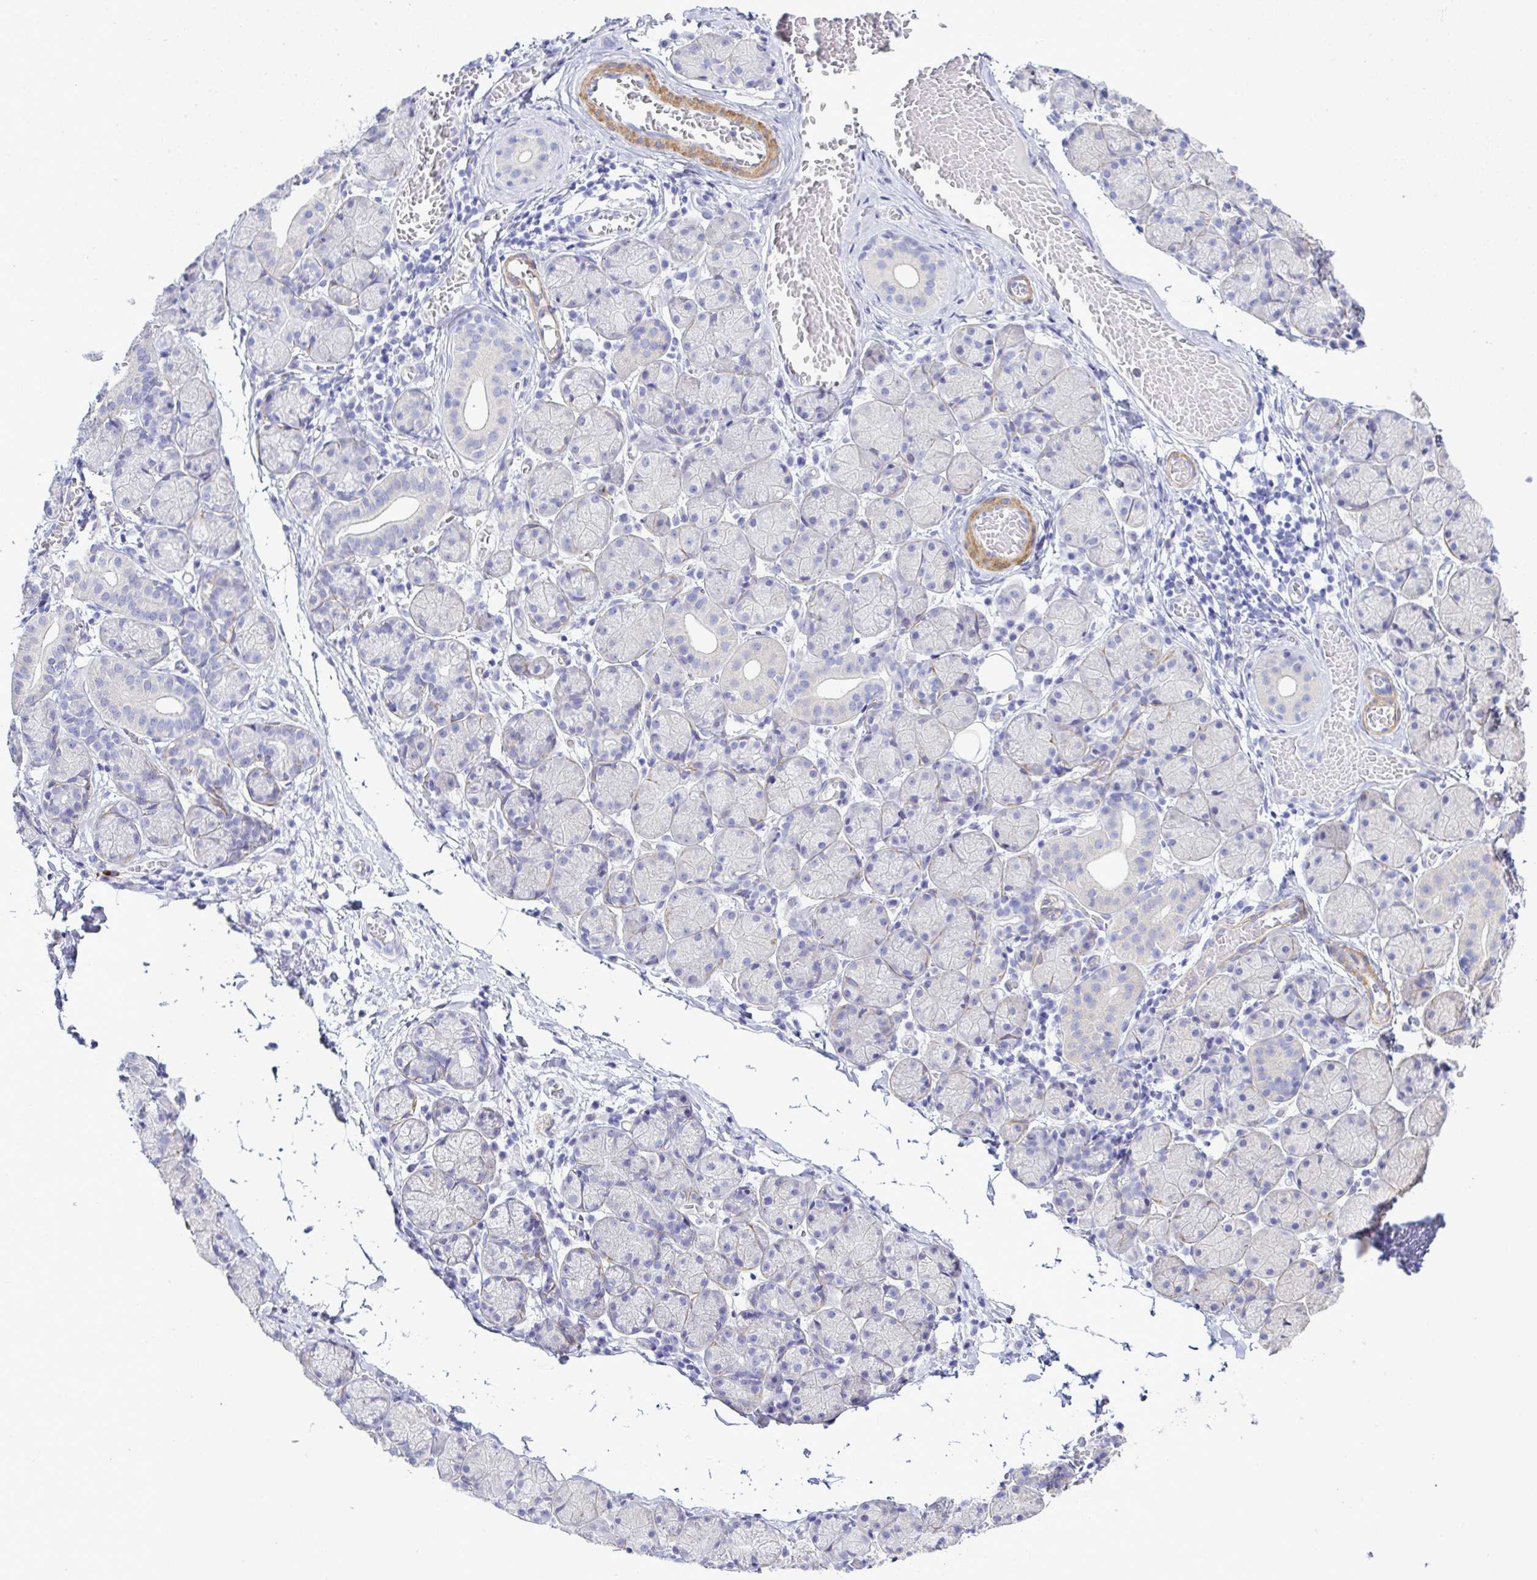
{"staining": {"intensity": "negative", "quantity": "none", "location": "none"}, "tissue": "salivary gland", "cell_type": "Glandular cells", "image_type": "normal", "snomed": [{"axis": "morphology", "description": "Normal tissue, NOS"}, {"axis": "topography", "description": "Salivary gland"}], "caption": "The immunohistochemistry image has no significant staining in glandular cells of salivary gland. Brightfield microscopy of IHC stained with DAB (3,3'-diaminobenzidine) (brown) and hematoxylin (blue), captured at high magnification.", "gene": "MED11", "patient": {"sex": "female", "age": 24}}